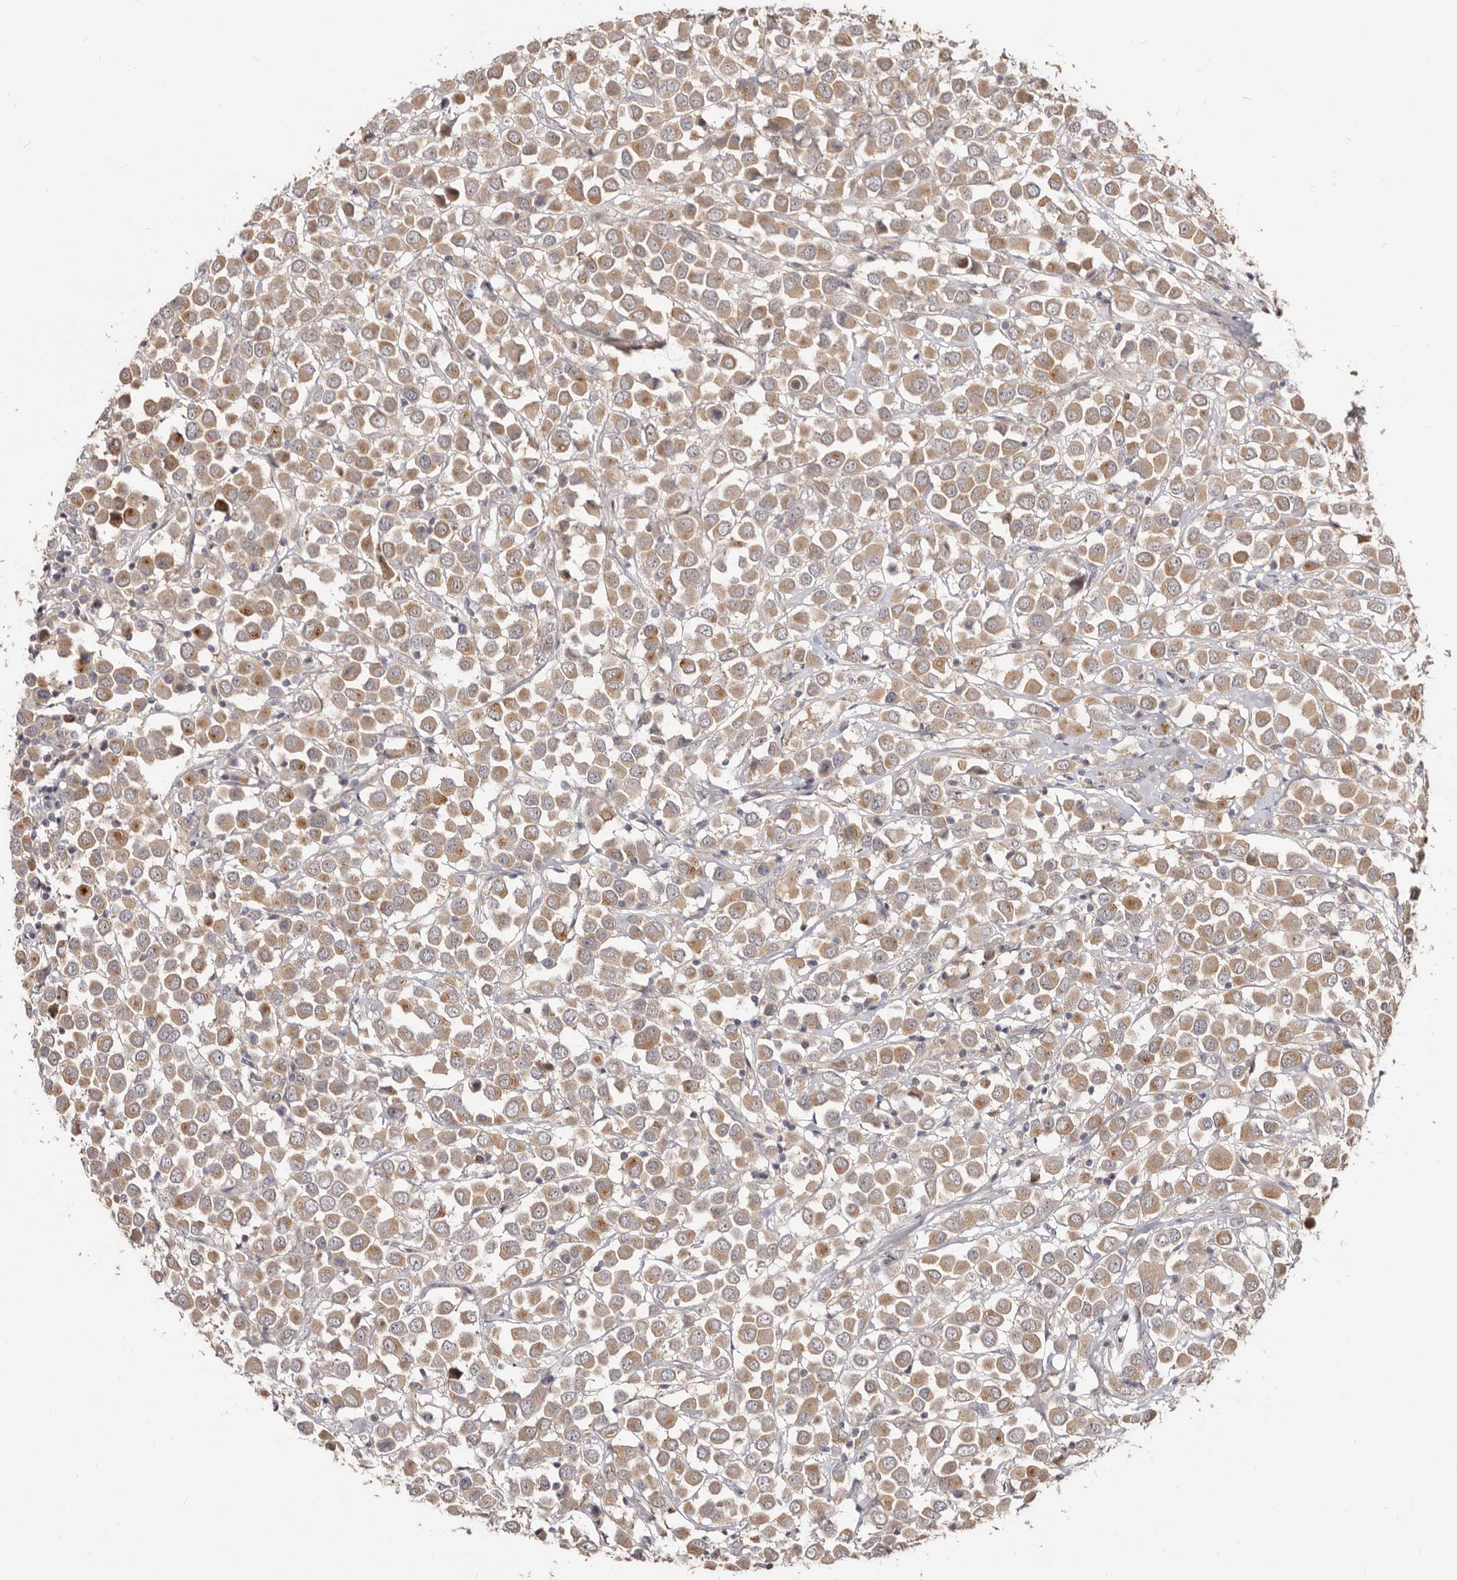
{"staining": {"intensity": "moderate", "quantity": ">75%", "location": "cytoplasmic/membranous"}, "tissue": "breast cancer", "cell_type": "Tumor cells", "image_type": "cancer", "snomed": [{"axis": "morphology", "description": "Duct carcinoma"}, {"axis": "topography", "description": "Breast"}], "caption": "Breast cancer (intraductal carcinoma) was stained to show a protein in brown. There is medium levels of moderate cytoplasmic/membranous staining in approximately >75% of tumor cells.", "gene": "TC2N", "patient": {"sex": "female", "age": 61}}